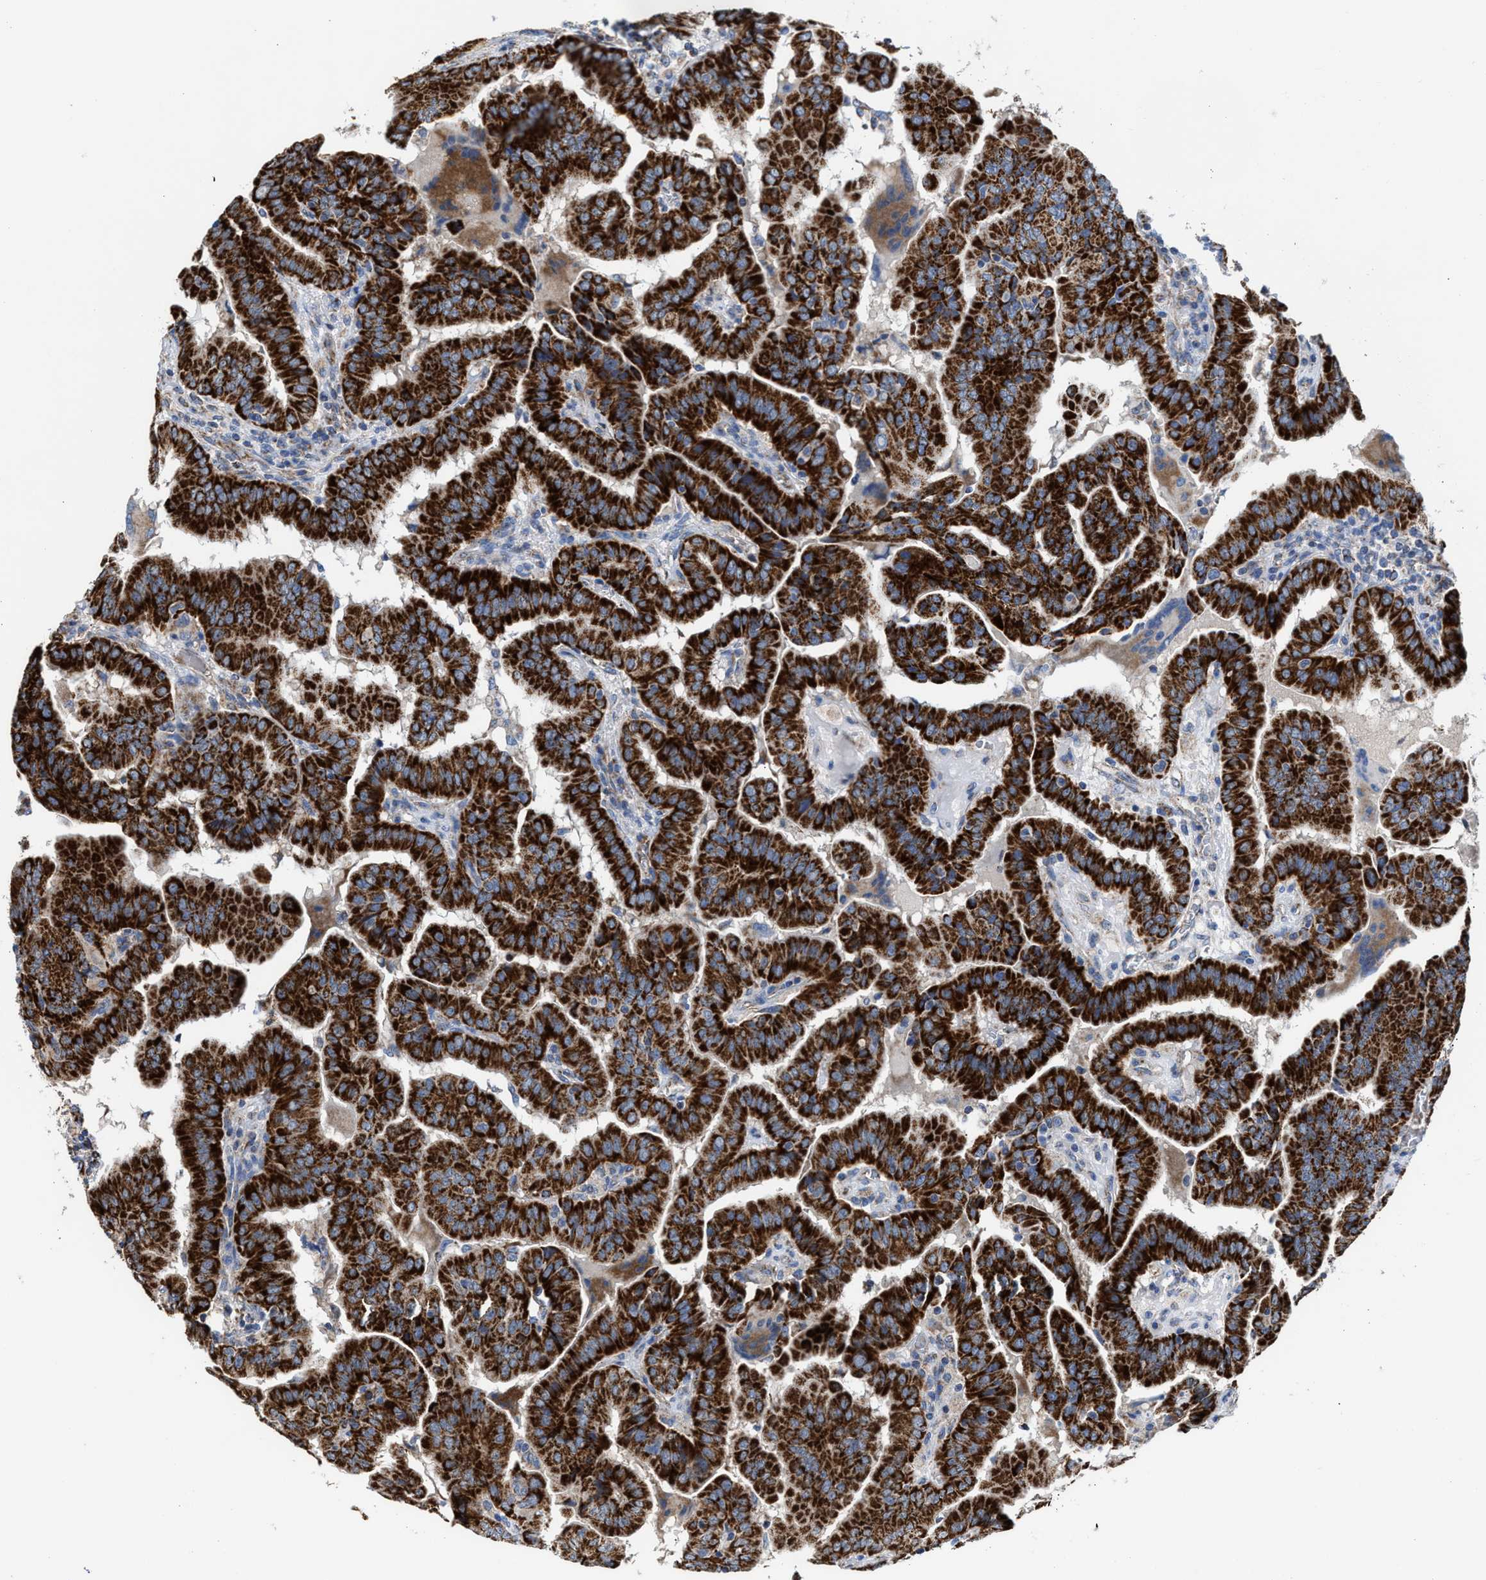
{"staining": {"intensity": "strong", "quantity": ">75%", "location": "cytoplasmic/membranous"}, "tissue": "thyroid cancer", "cell_type": "Tumor cells", "image_type": "cancer", "snomed": [{"axis": "morphology", "description": "Papillary adenocarcinoma, NOS"}, {"axis": "topography", "description": "Thyroid gland"}], "caption": "A brown stain shows strong cytoplasmic/membranous expression of a protein in papillary adenocarcinoma (thyroid) tumor cells.", "gene": "MECR", "patient": {"sex": "male", "age": 33}}